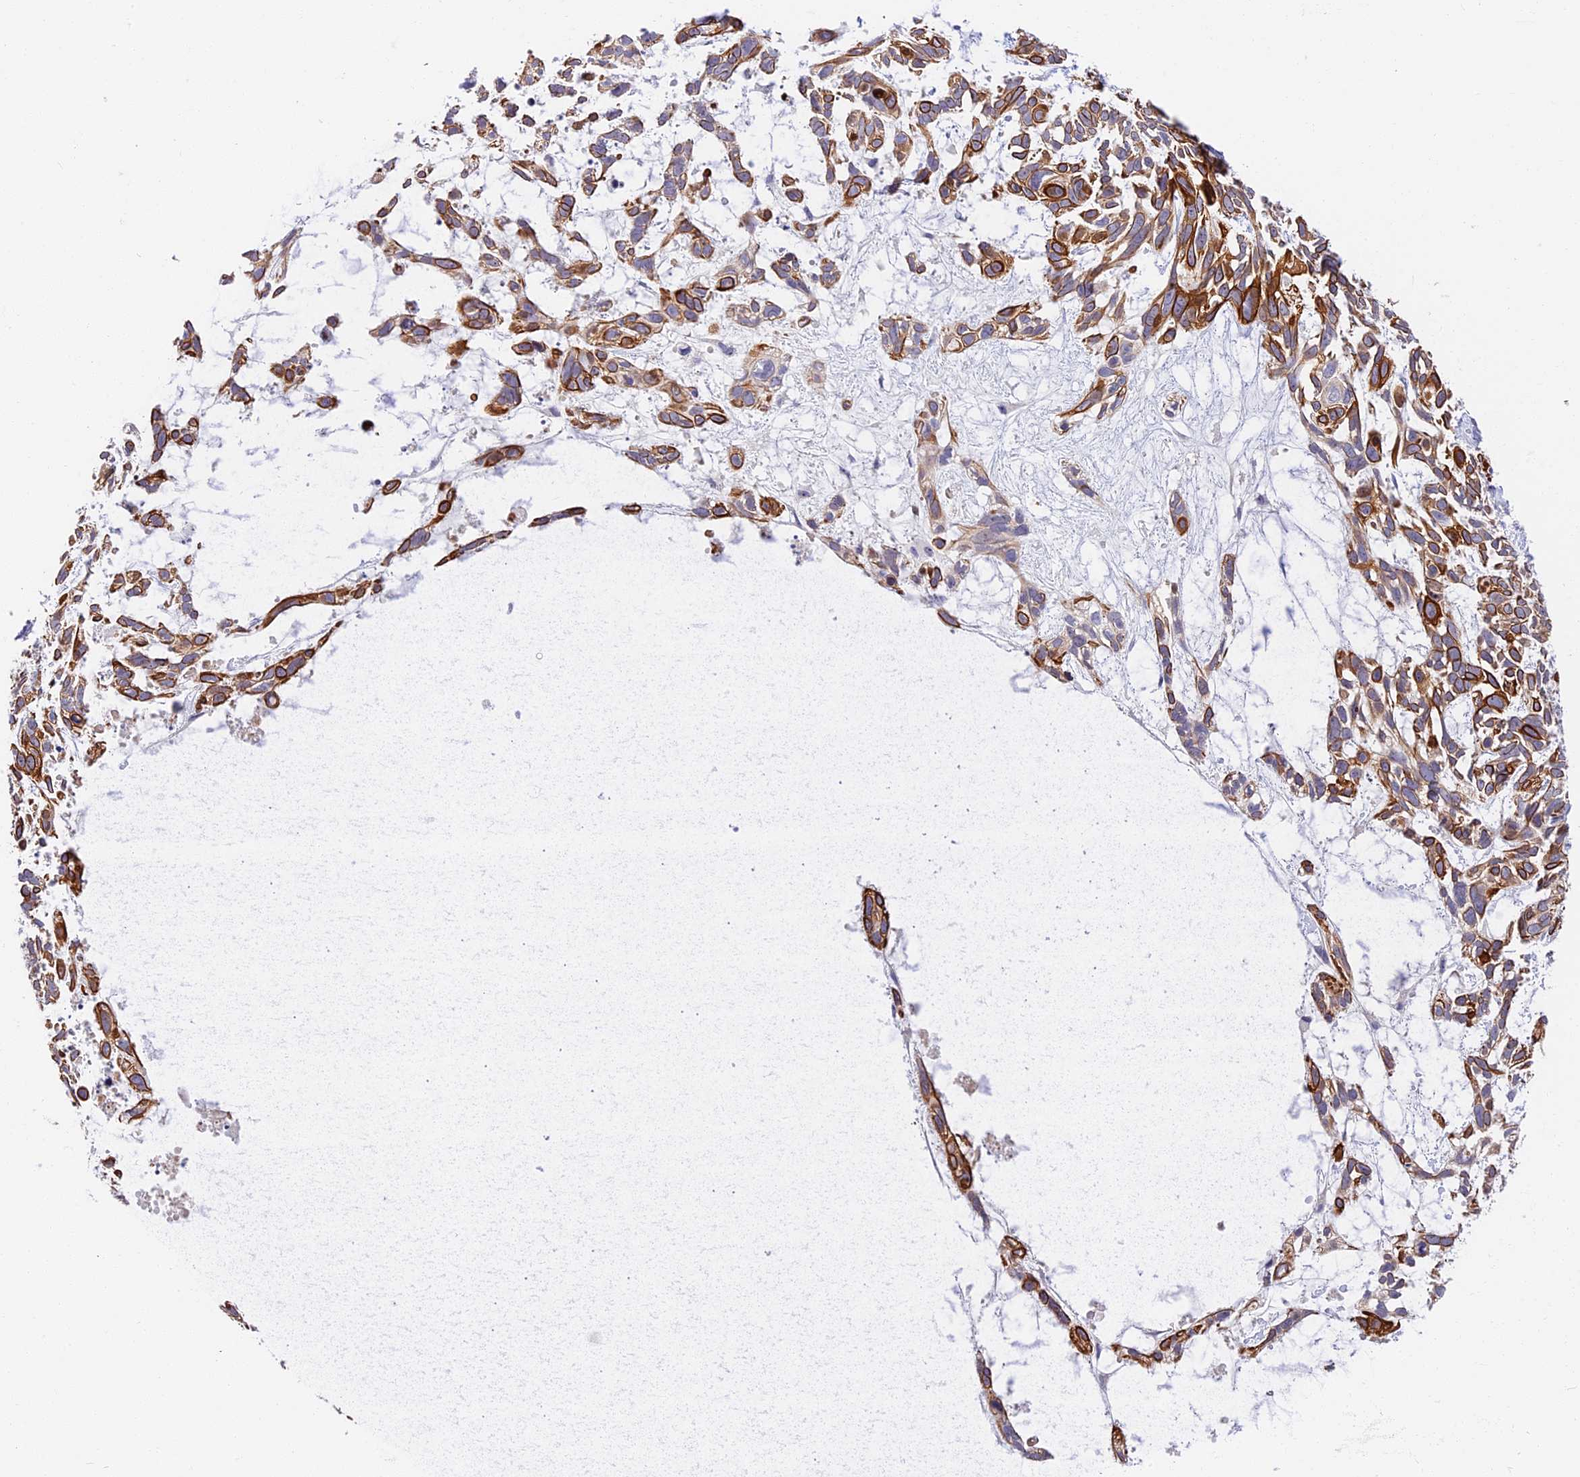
{"staining": {"intensity": "moderate", "quantity": "25%-75%", "location": "cytoplasmic/membranous"}, "tissue": "skin cancer", "cell_type": "Tumor cells", "image_type": "cancer", "snomed": [{"axis": "morphology", "description": "Basal cell carcinoma"}, {"axis": "topography", "description": "Skin"}], "caption": "A brown stain highlights moderate cytoplasmic/membranous expression of a protein in human skin cancer (basal cell carcinoma) tumor cells.", "gene": "MIDN", "patient": {"sex": "male", "age": 88}}